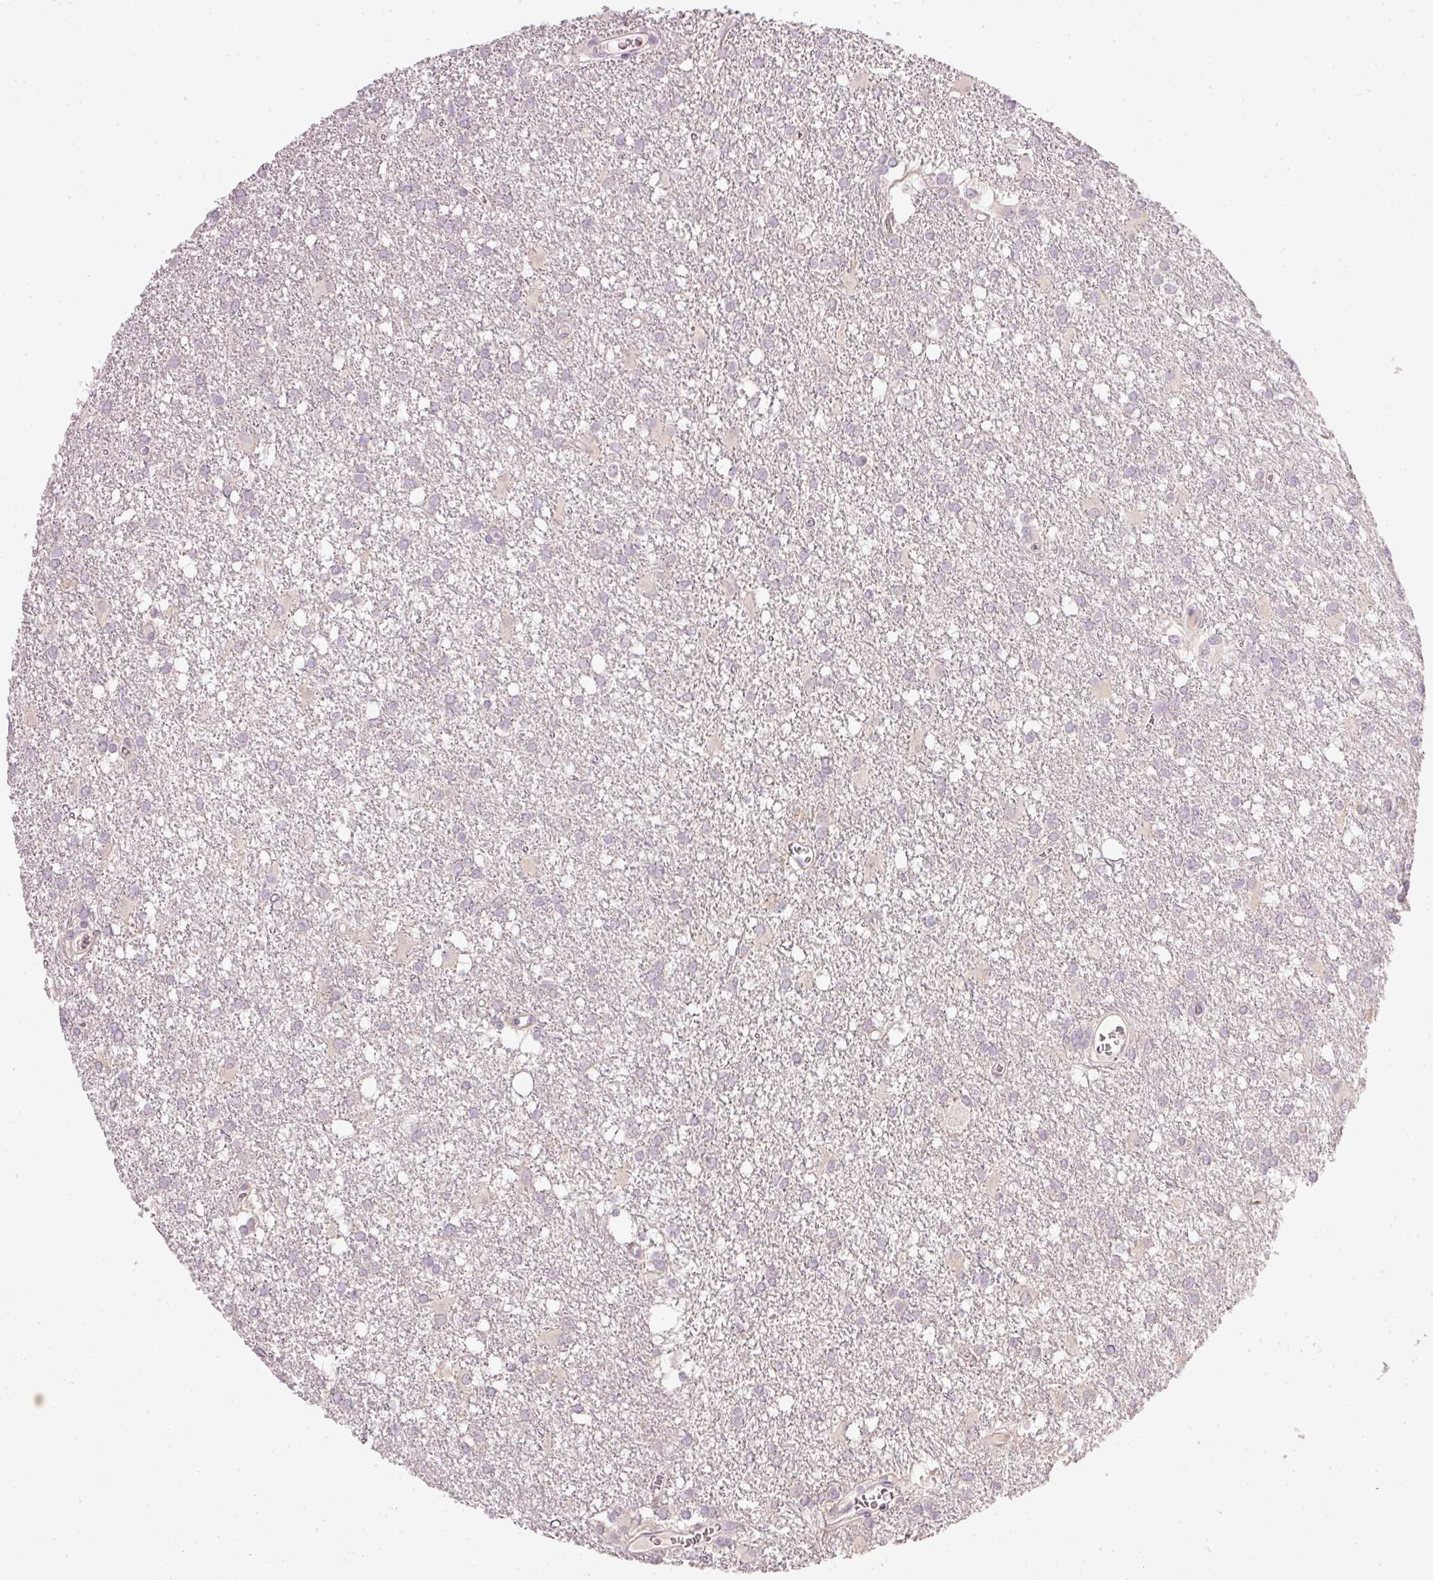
{"staining": {"intensity": "negative", "quantity": "none", "location": "none"}, "tissue": "glioma", "cell_type": "Tumor cells", "image_type": "cancer", "snomed": [{"axis": "morphology", "description": "Glioma, malignant, High grade"}, {"axis": "topography", "description": "Brain"}], "caption": "High-grade glioma (malignant) stained for a protein using immunohistochemistry reveals no staining tumor cells.", "gene": "NRDE2", "patient": {"sex": "male", "age": 48}}